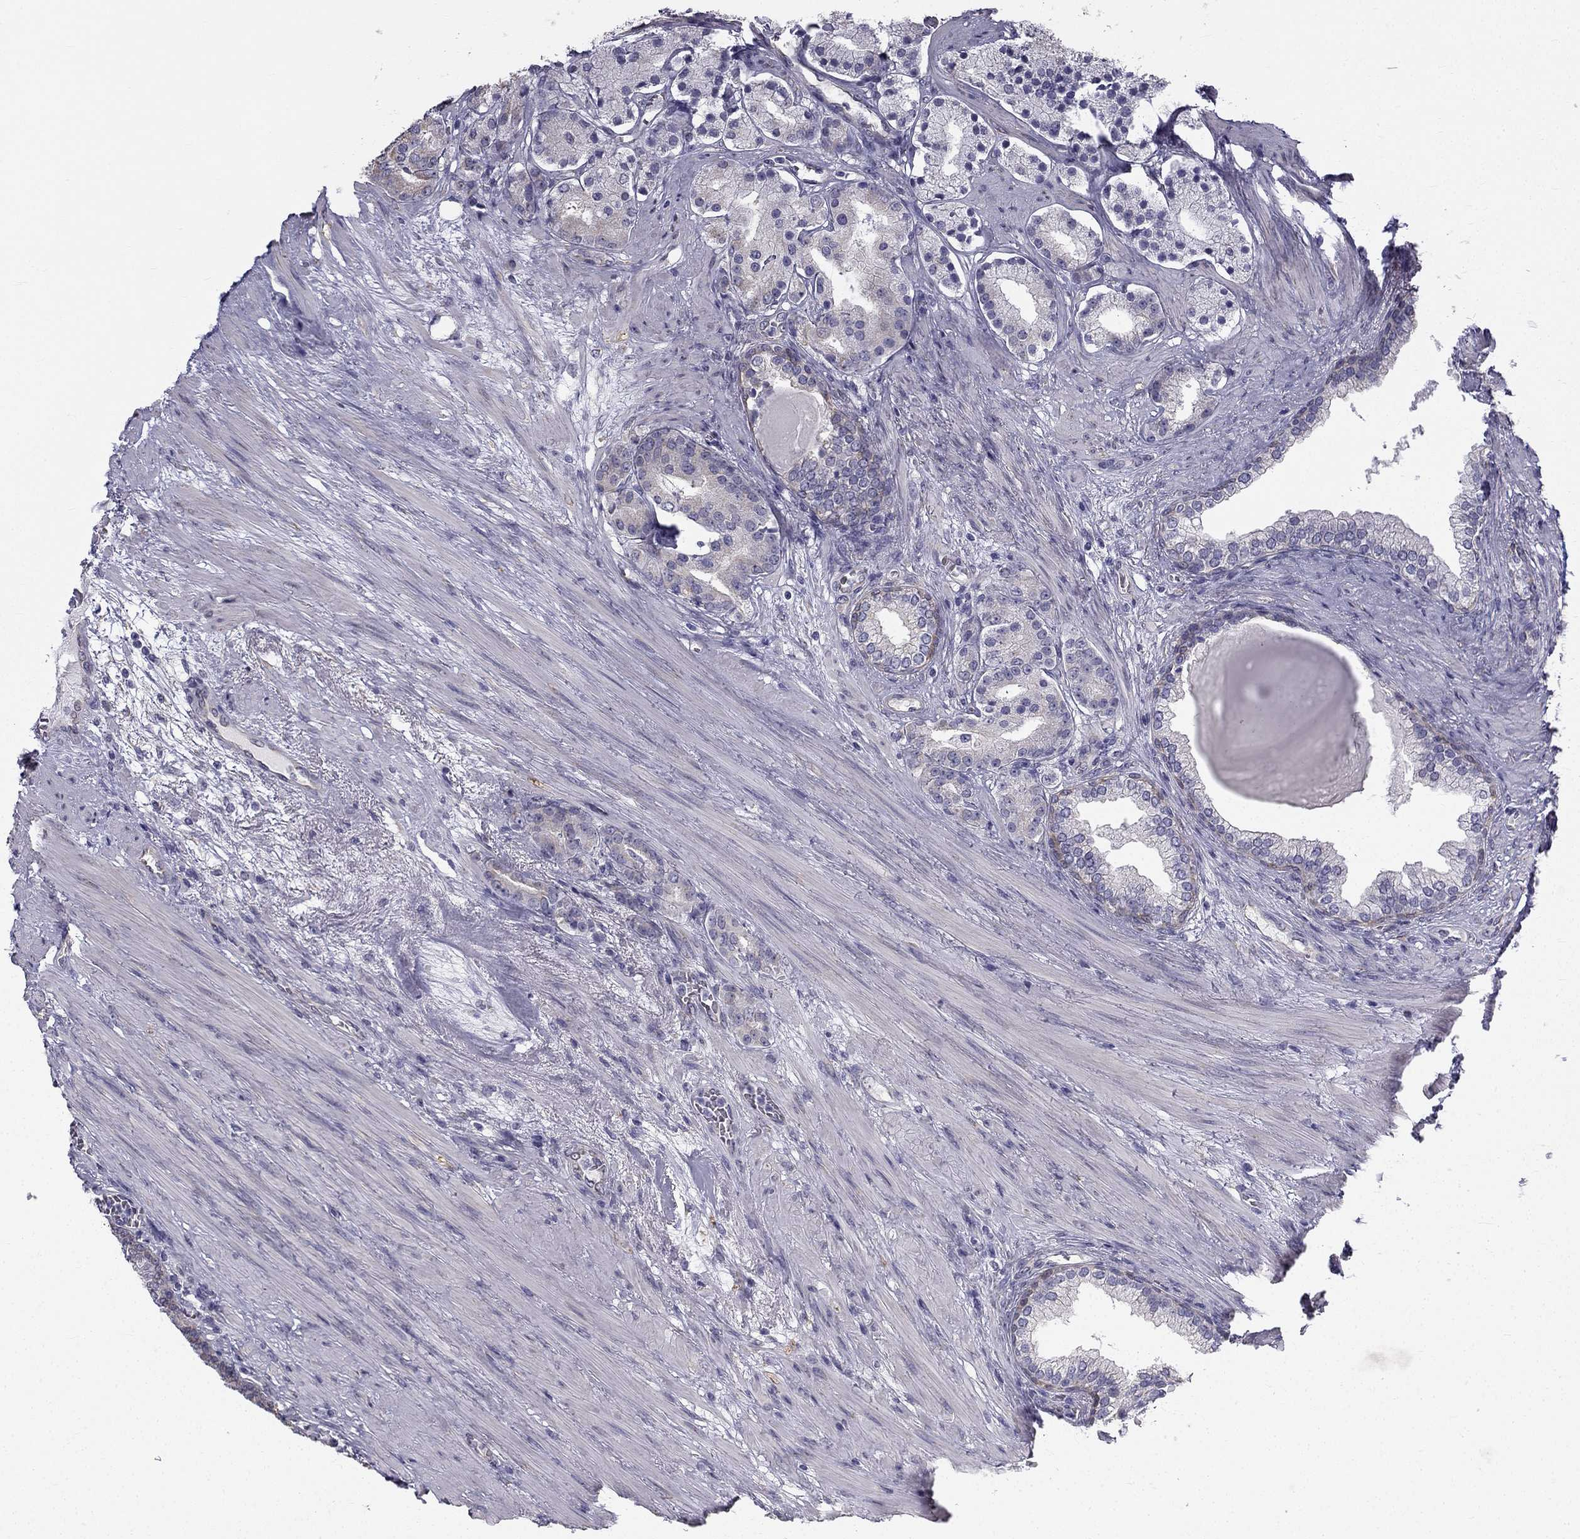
{"staining": {"intensity": "negative", "quantity": "none", "location": "none"}, "tissue": "prostate cancer", "cell_type": "Tumor cells", "image_type": "cancer", "snomed": [{"axis": "morphology", "description": "Adenocarcinoma, NOS"}, {"axis": "topography", "description": "Prostate"}], "caption": "A high-resolution photomicrograph shows immunohistochemistry (IHC) staining of adenocarcinoma (prostate), which reveals no significant positivity in tumor cells.", "gene": "CCDC40", "patient": {"sex": "male", "age": 69}}